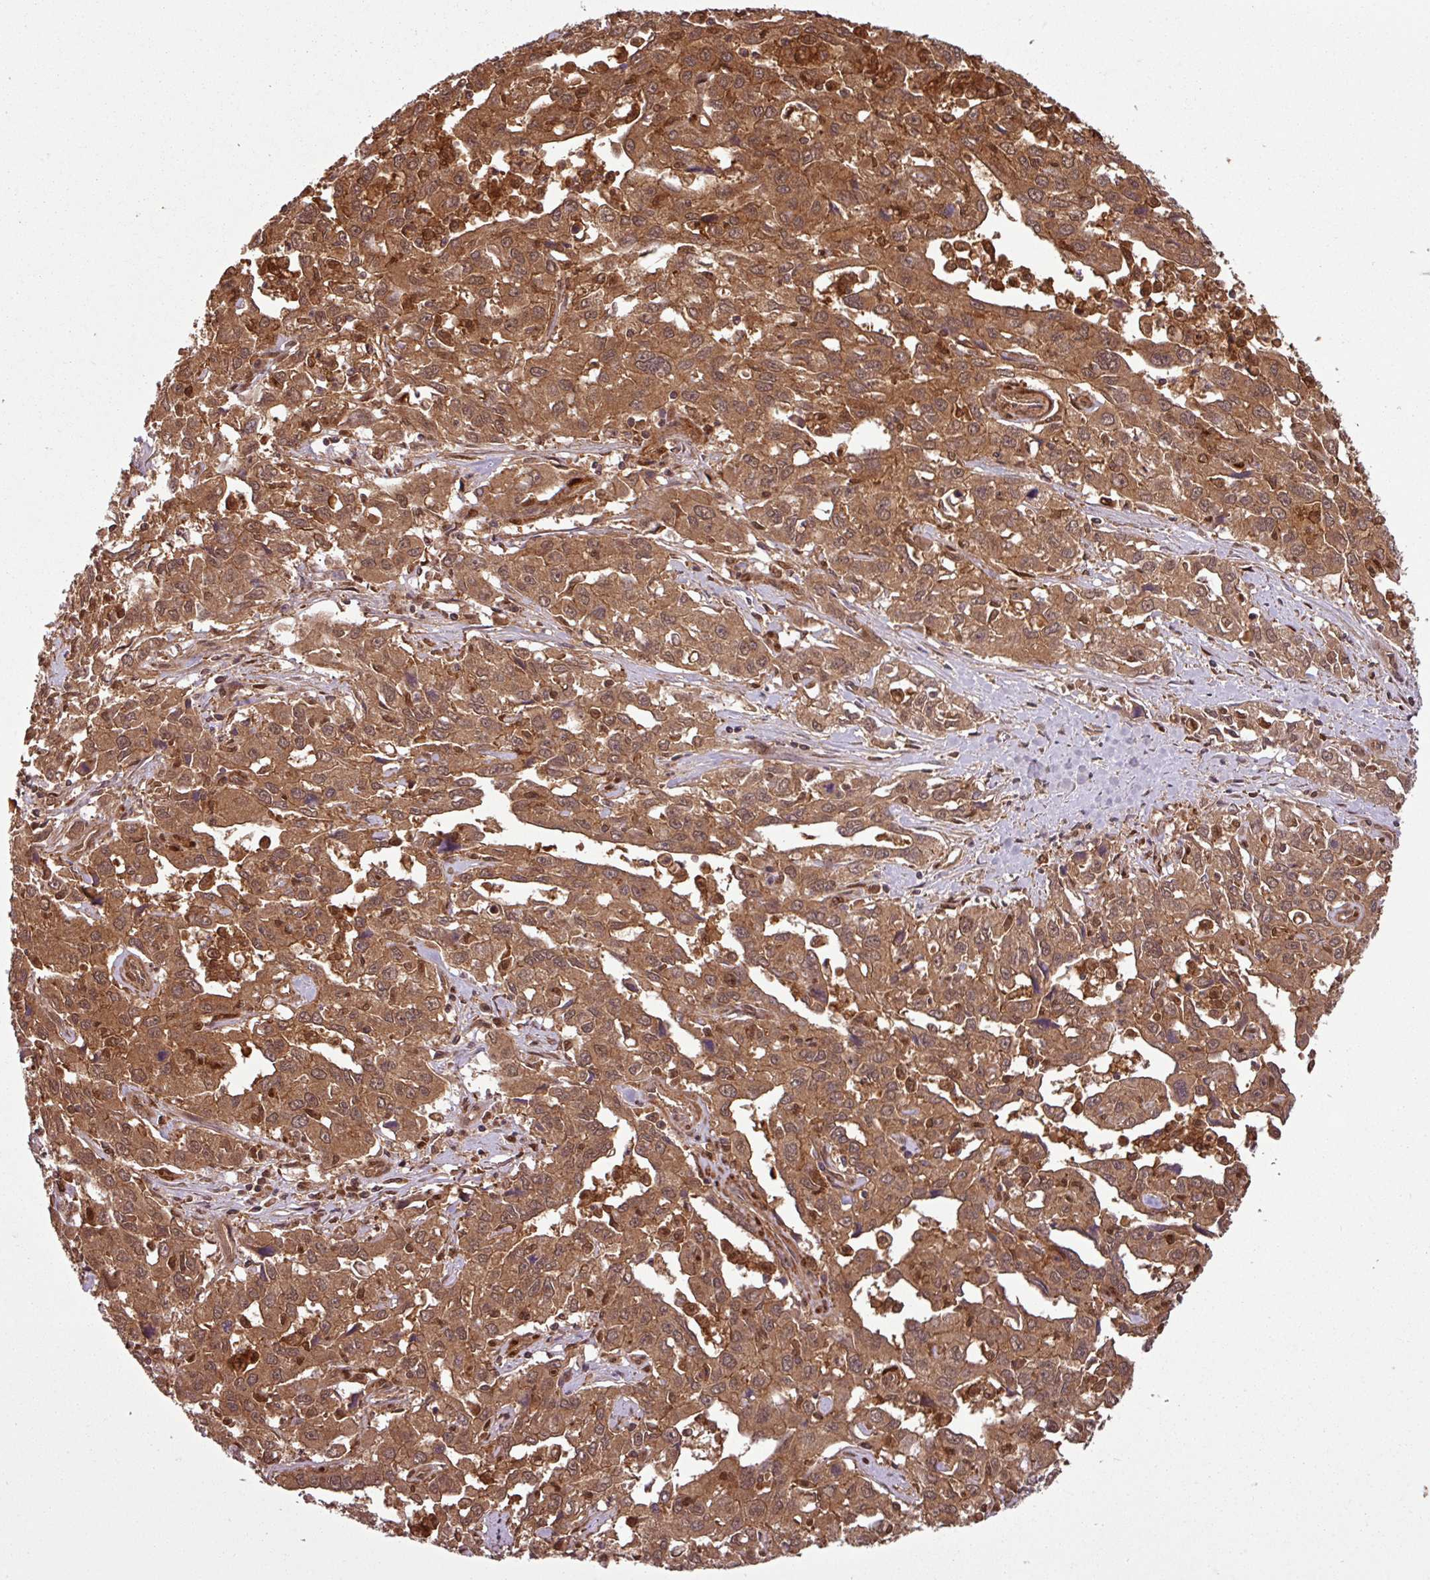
{"staining": {"intensity": "moderate", "quantity": ">75%", "location": "cytoplasmic/membranous"}, "tissue": "liver cancer", "cell_type": "Tumor cells", "image_type": "cancer", "snomed": [{"axis": "morphology", "description": "Carcinoma, Hepatocellular, NOS"}, {"axis": "topography", "description": "Liver"}], "caption": "Immunohistochemical staining of human liver hepatocellular carcinoma exhibits moderate cytoplasmic/membranous protein positivity in about >75% of tumor cells.", "gene": "SH3BGRL", "patient": {"sex": "male", "age": 63}}